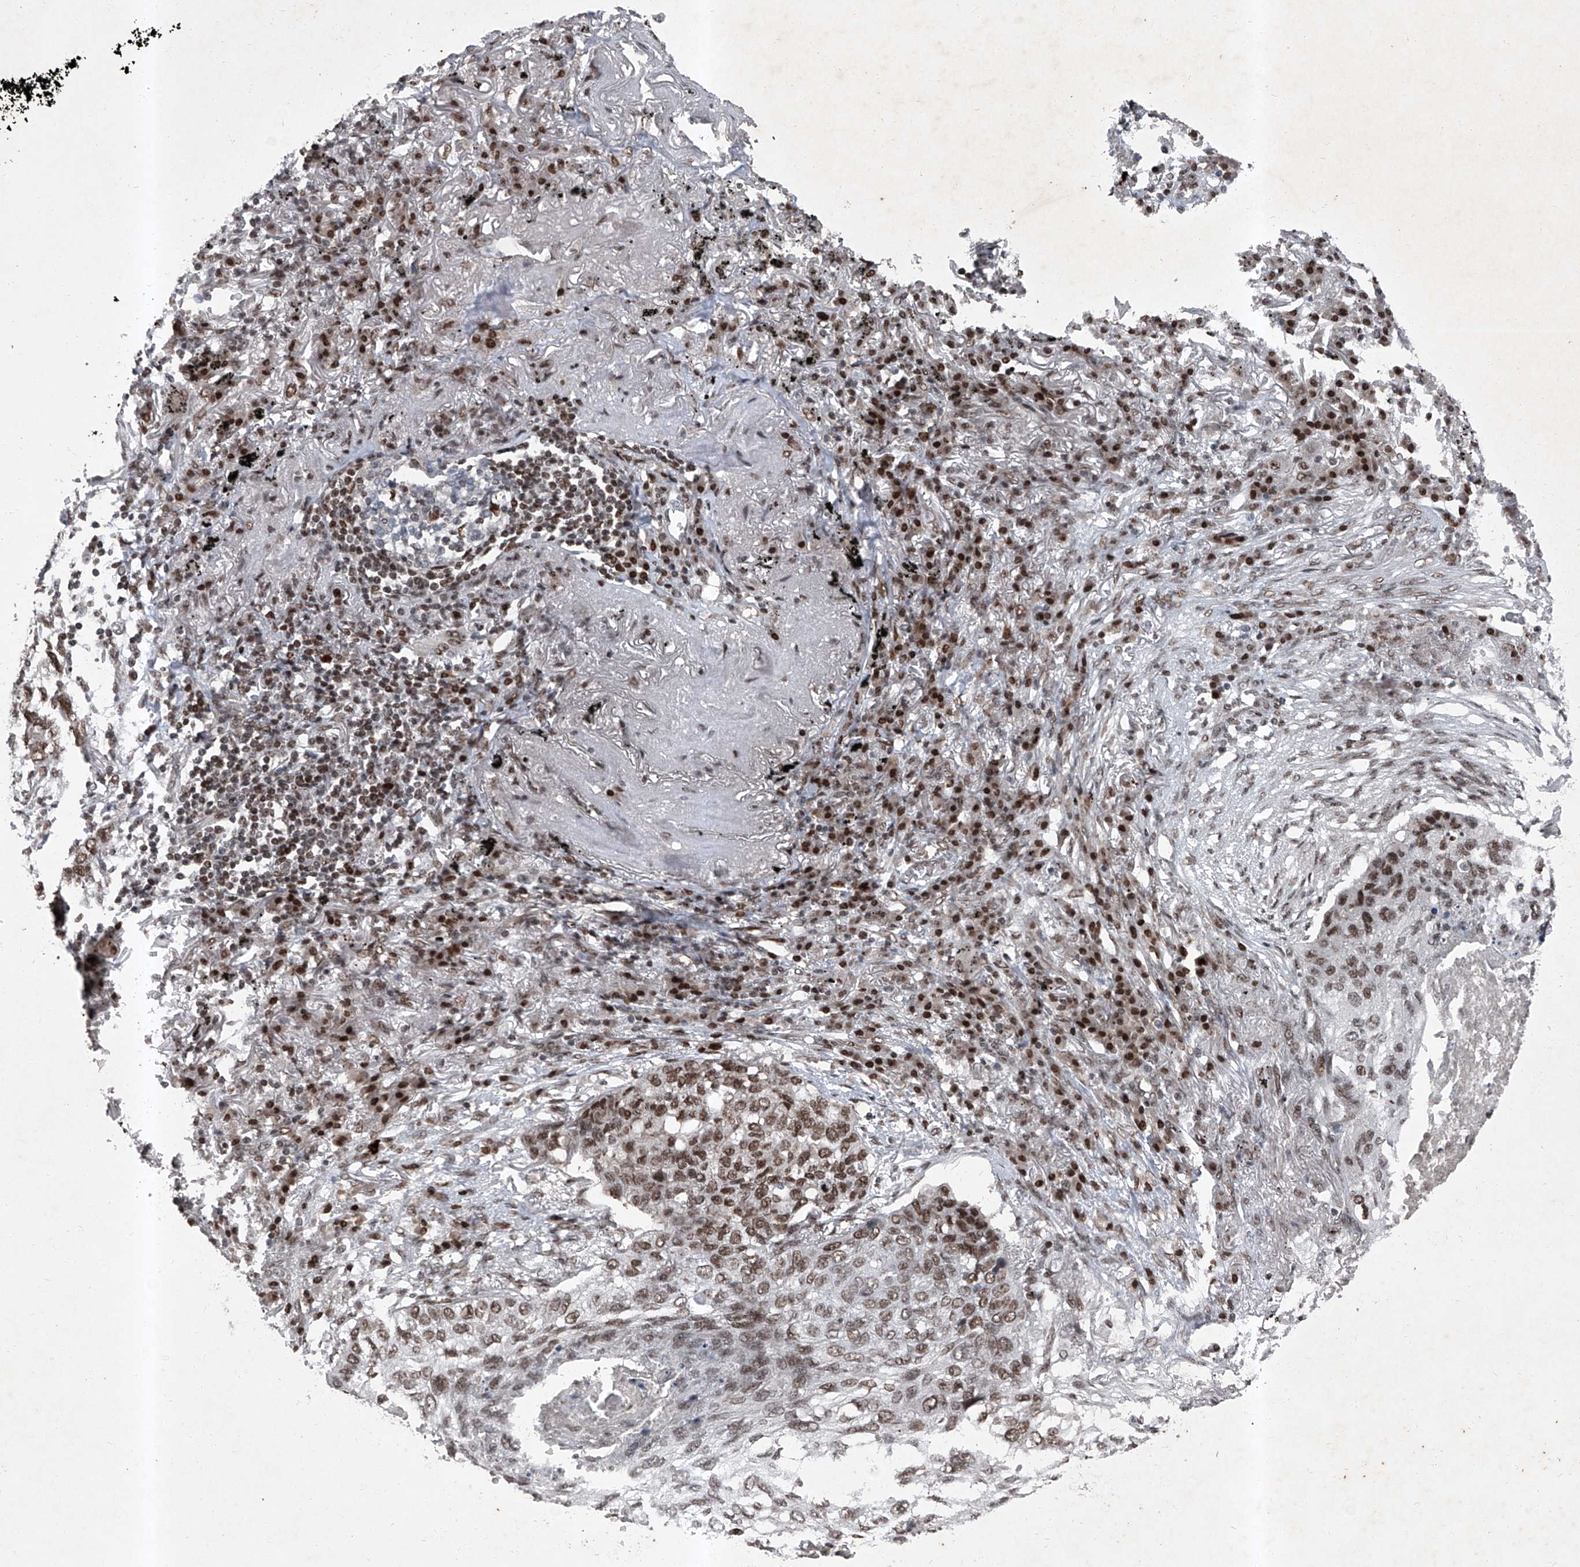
{"staining": {"intensity": "moderate", "quantity": ">75%", "location": "nuclear"}, "tissue": "lung cancer", "cell_type": "Tumor cells", "image_type": "cancer", "snomed": [{"axis": "morphology", "description": "Squamous cell carcinoma, NOS"}, {"axis": "topography", "description": "Lung"}], "caption": "Lung cancer tissue demonstrates moderate nuclear staining in approximately >75% of tumor cells", "gene": "BMI1", "patient": {"sex": "female", "age": 63}}